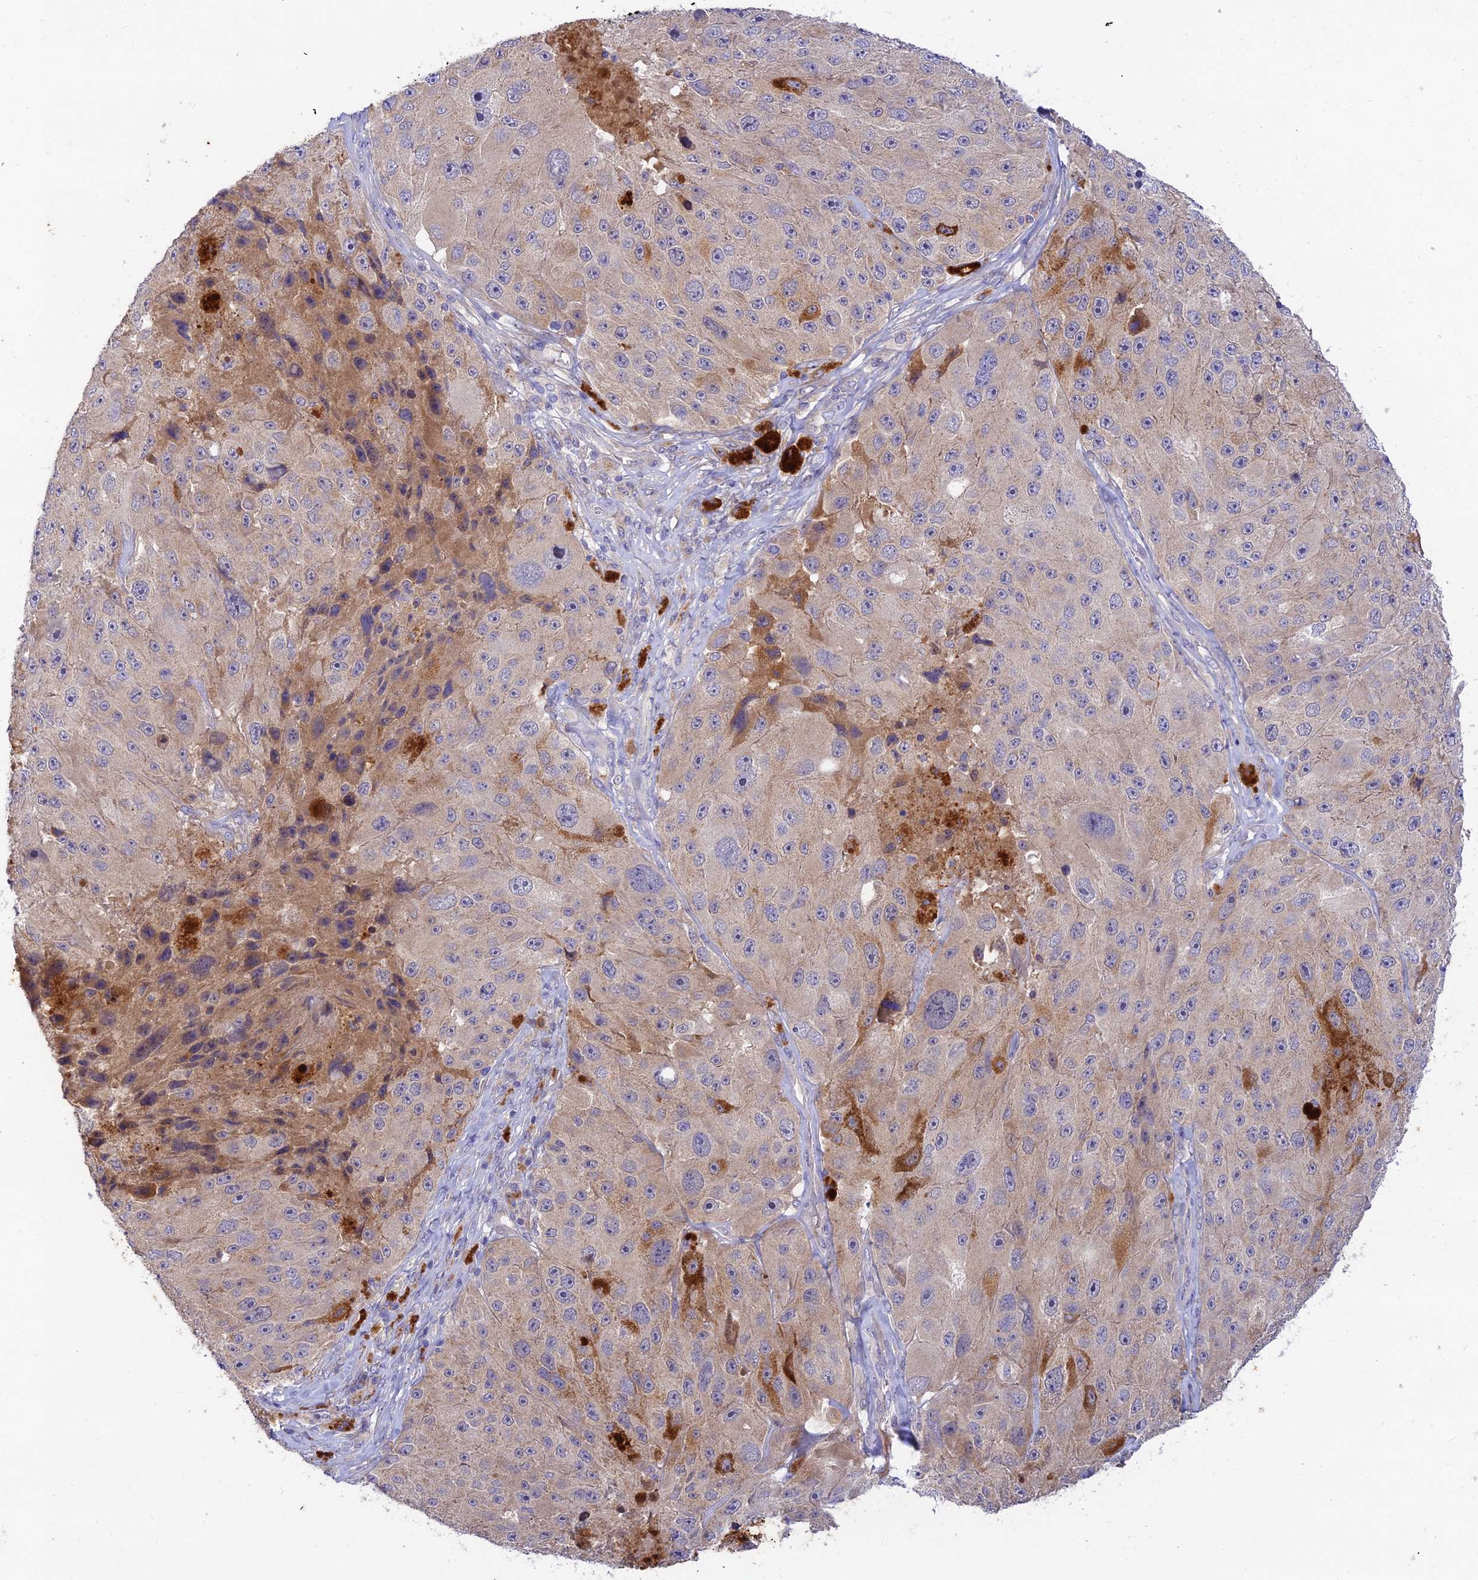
{"staining": {"intensity": "negative", "quantity": "none", "location": "none"}, "tissue": "melanoma", "cell_type": "Tumor cells", "image_type": "cancer", "snomed": [{"axis": "morphology", "description": "Malignant melanoma, Metastatic site"}, {"axis": "topography", "description": "Lymph node"}], "caption": "Immunohistochemistry (IHC) photomicrograph of neoplastic tissue: melanoma stained with DAB shows no significant protein staining in tumor cells.", "gene": "ACSM5", "patient": {"sex": "male", "age": 62}}